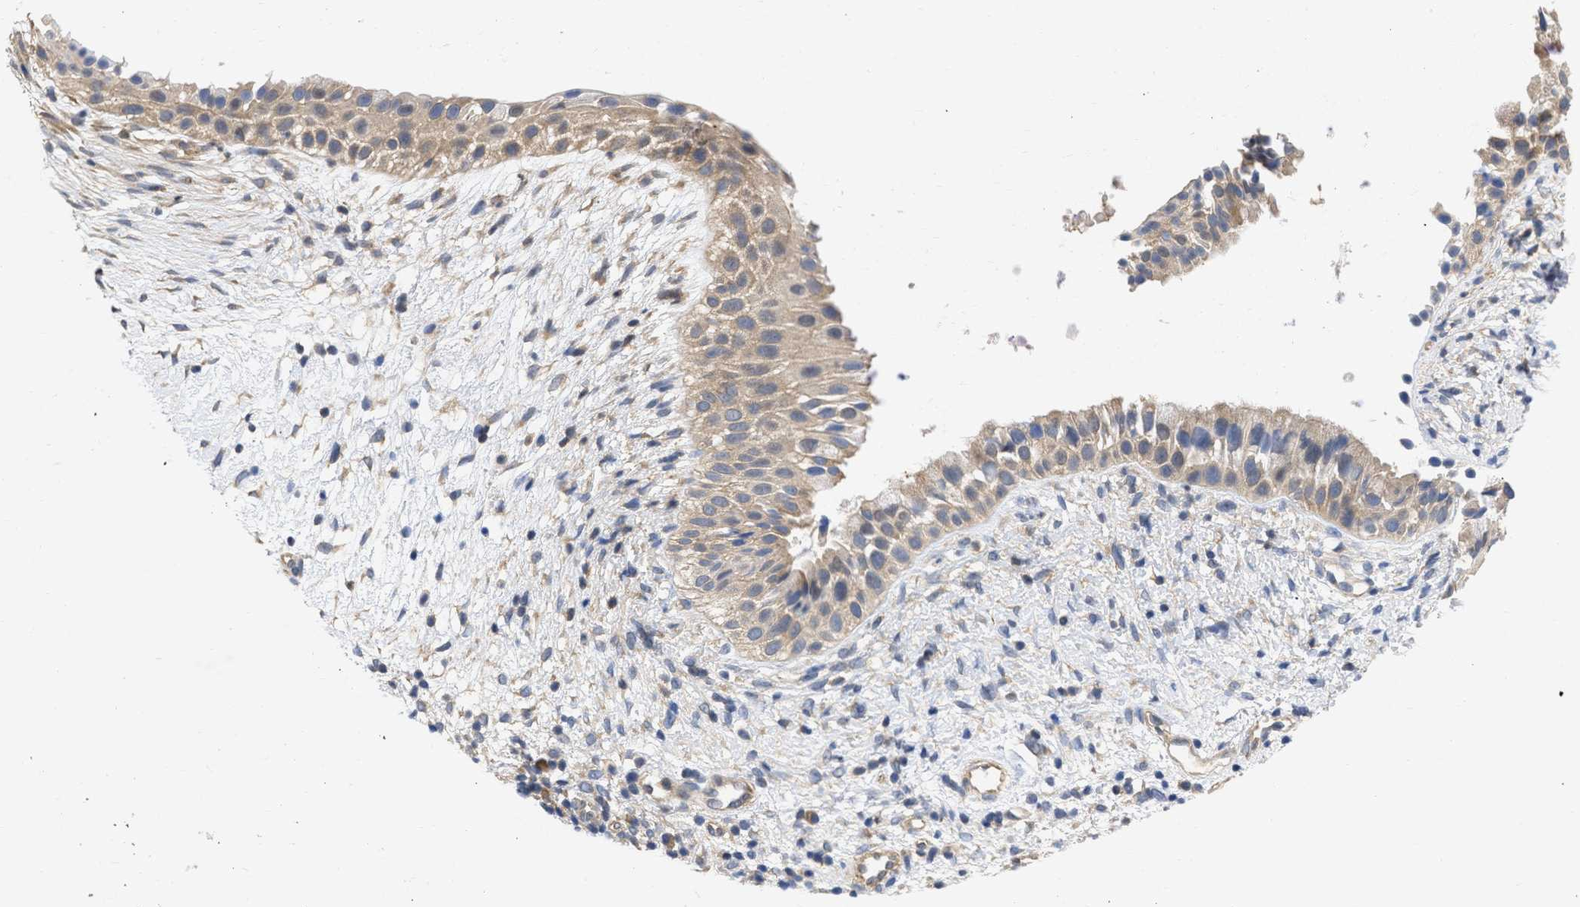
{"staining": {"intensity": "weak", "quantity": ">75%", "location": "cytoplasmic/membranous"}, "tissue": "nasopharynx", "cell_type": "Respiratory epithelial cells", "image_type": "normal", "snomed": [{"axis": "morphology", "description": "Normal tissue, NOS"}, {"axis": "topography", "description": "Nasopharynx"}], "caption": "Immunohistochemical staining of benign human nasopharynx exhibits weak cytoplasmic/membranous protein expression in approximately >75% of respiratory epithelial cells.", "gene": "MAP2K3", "patient": {"sex": "male", "age": 22}}